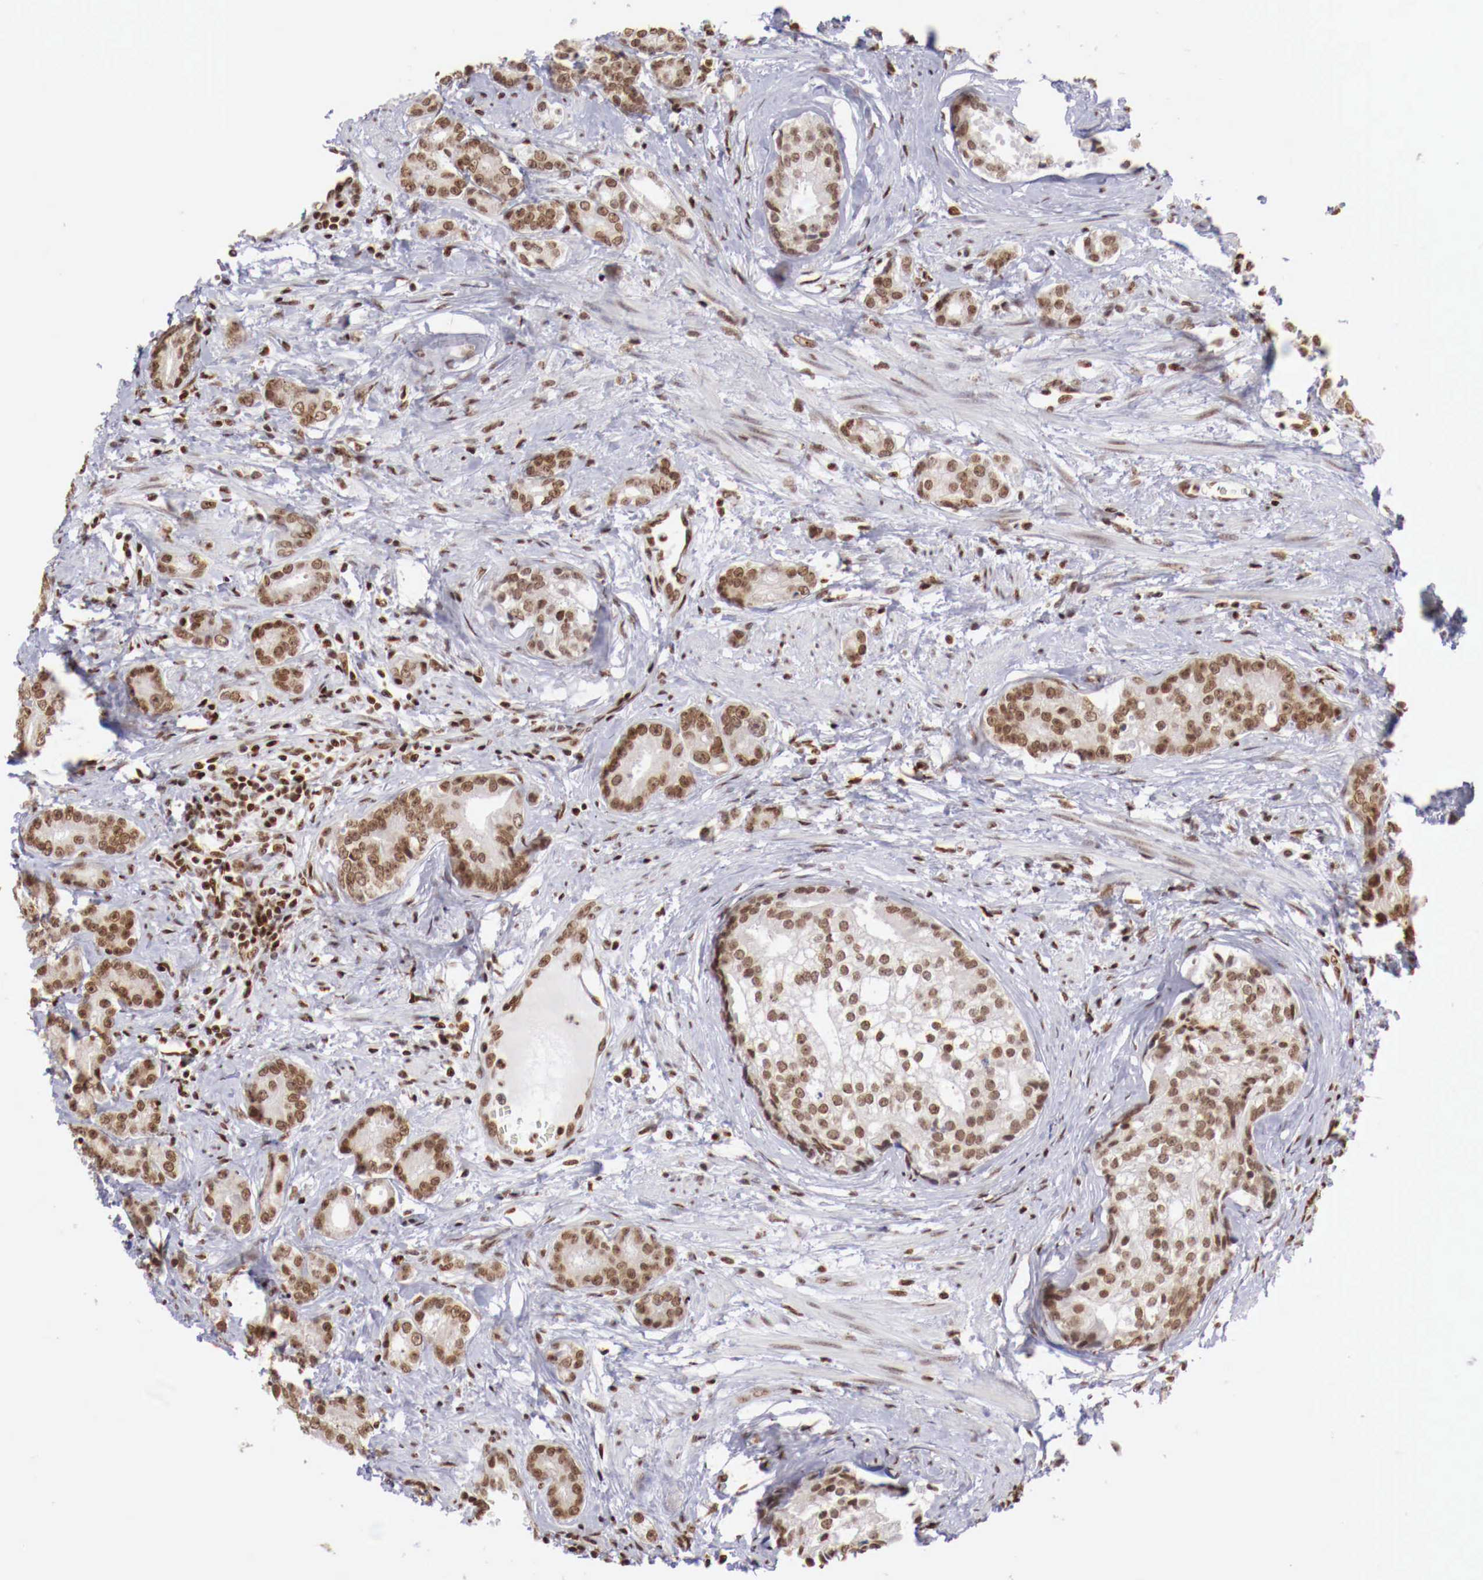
{"staining": {"intensity": "moderate", "quantity": ">75%", "location": "nuclear"}, "tissue": "prostate cancer", "cell_type": "Tumor cells", "image_type": "cancer", "snomed": [{"axis": "morphology", "description": "Adenocarcinoma, Medium grade"}, {"axis": "topography", "description": "Prostate"}], "caption": "This micrograph exhibits immunohistochemistry (IHC) staining of human prostate adenocarcinoma (medium-grade), with medium moderate nuclear positivity in approximately >75% of tumor cells.", "gene": "MAX", "patient": {"sex": "male", "age": 59}}